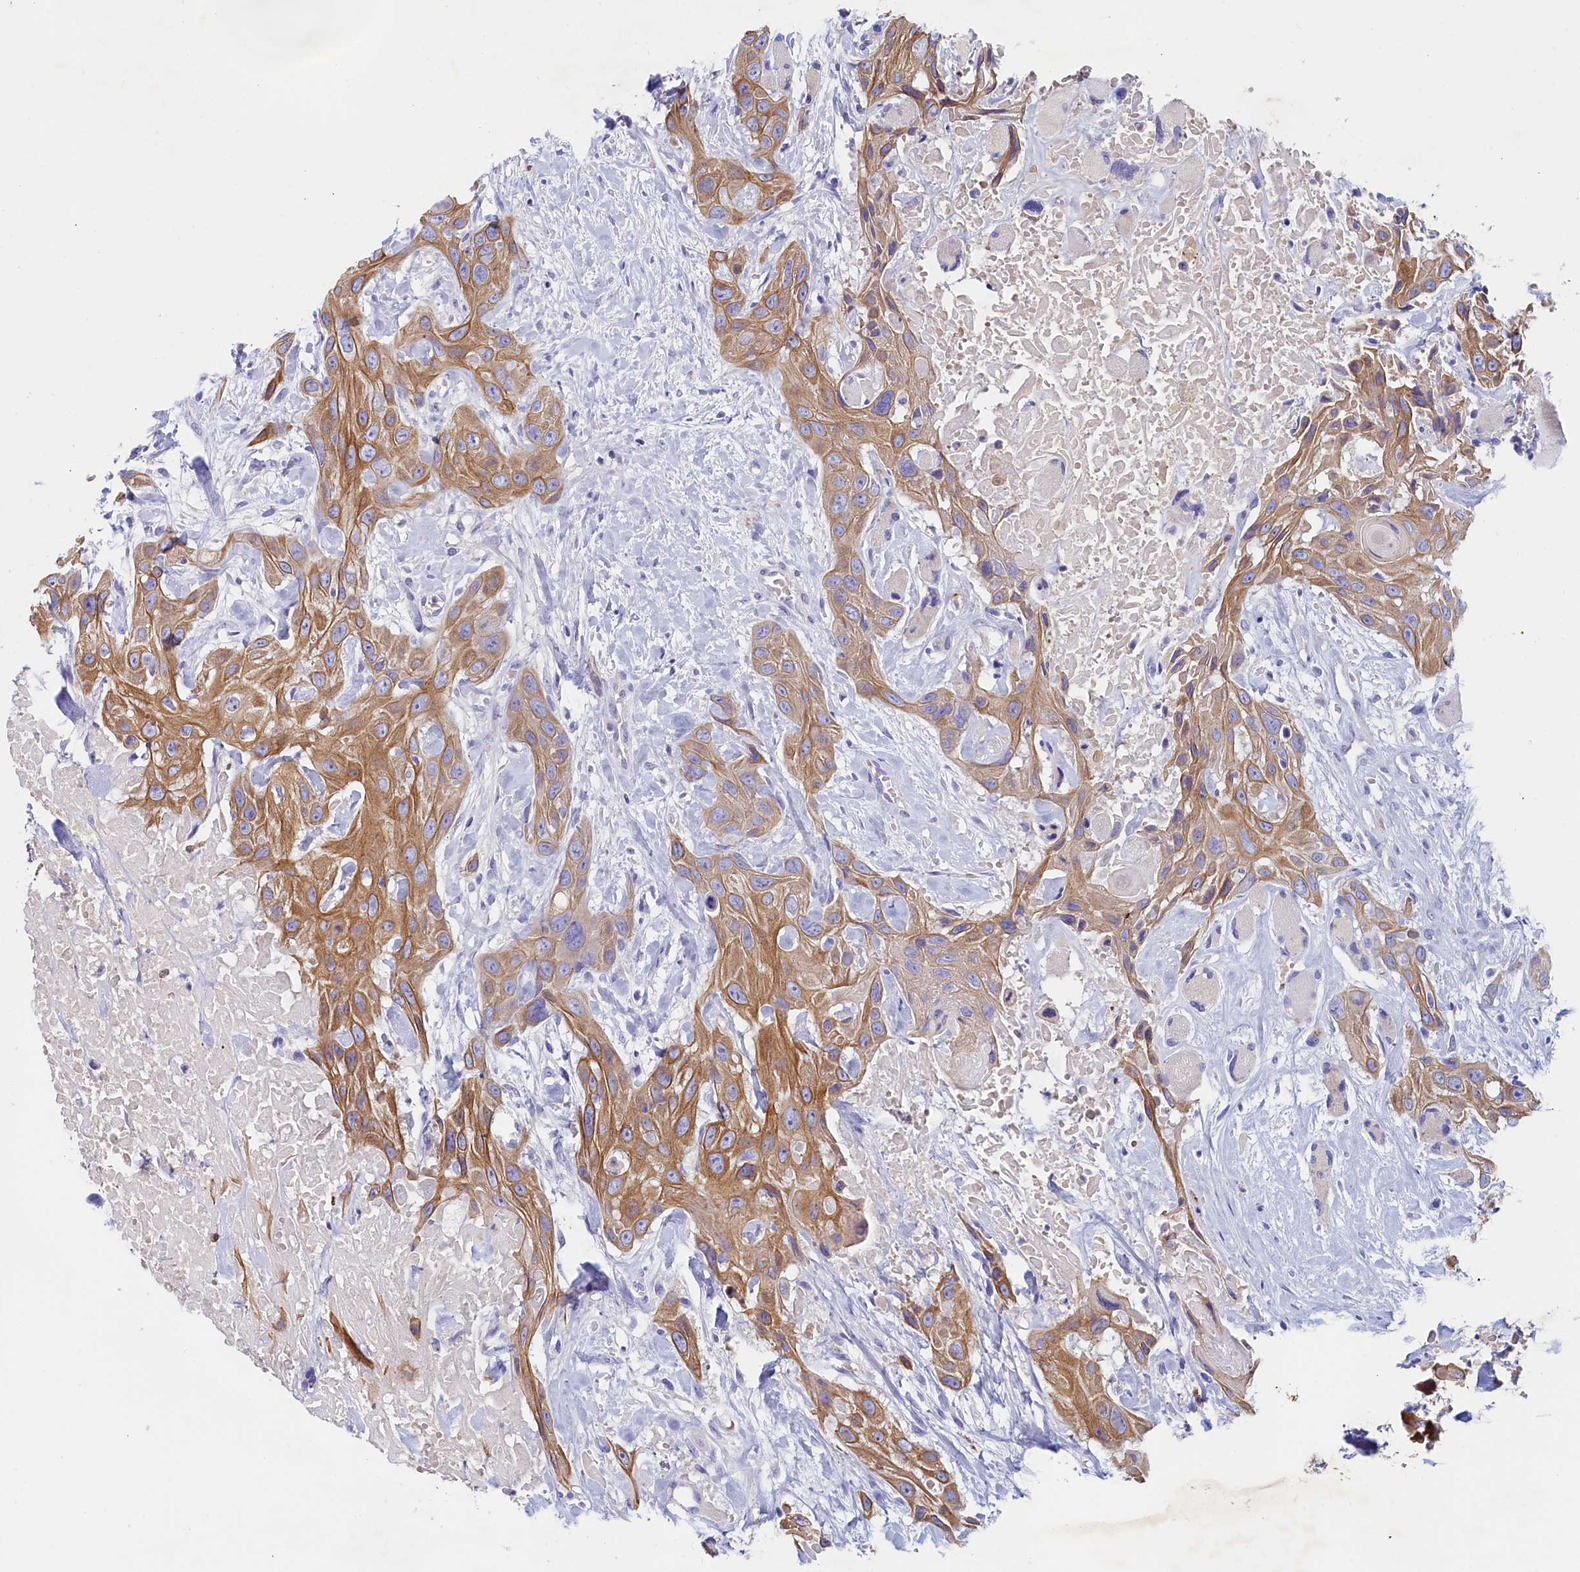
{"staining": {"intensity": "moderate", "quantity": ">75%", "location": "cytoplasmic/membranous"}, "tissue": "head and neck cancer", "cell_type": "Tumor cells", "image_type": "cancer", "snomed": [{"axis": "morphology", "description": "Squamous cell carcinoma, NOS"}, {"axis": "topography", "description": "Head-Neck"}], "caption": "Head and neck cancer stained with DAB immunohistochemistry (IHC) shows medium levels of moderate cytoplasmic/membranous positivity in about >75% of tumor cells. (DAB (3,3'-diaminobenzidine) IHC with brightfield microscopy, high magnification).", "gene": "GUCA1C", "patient": {"sex": "male", "age": 81}}